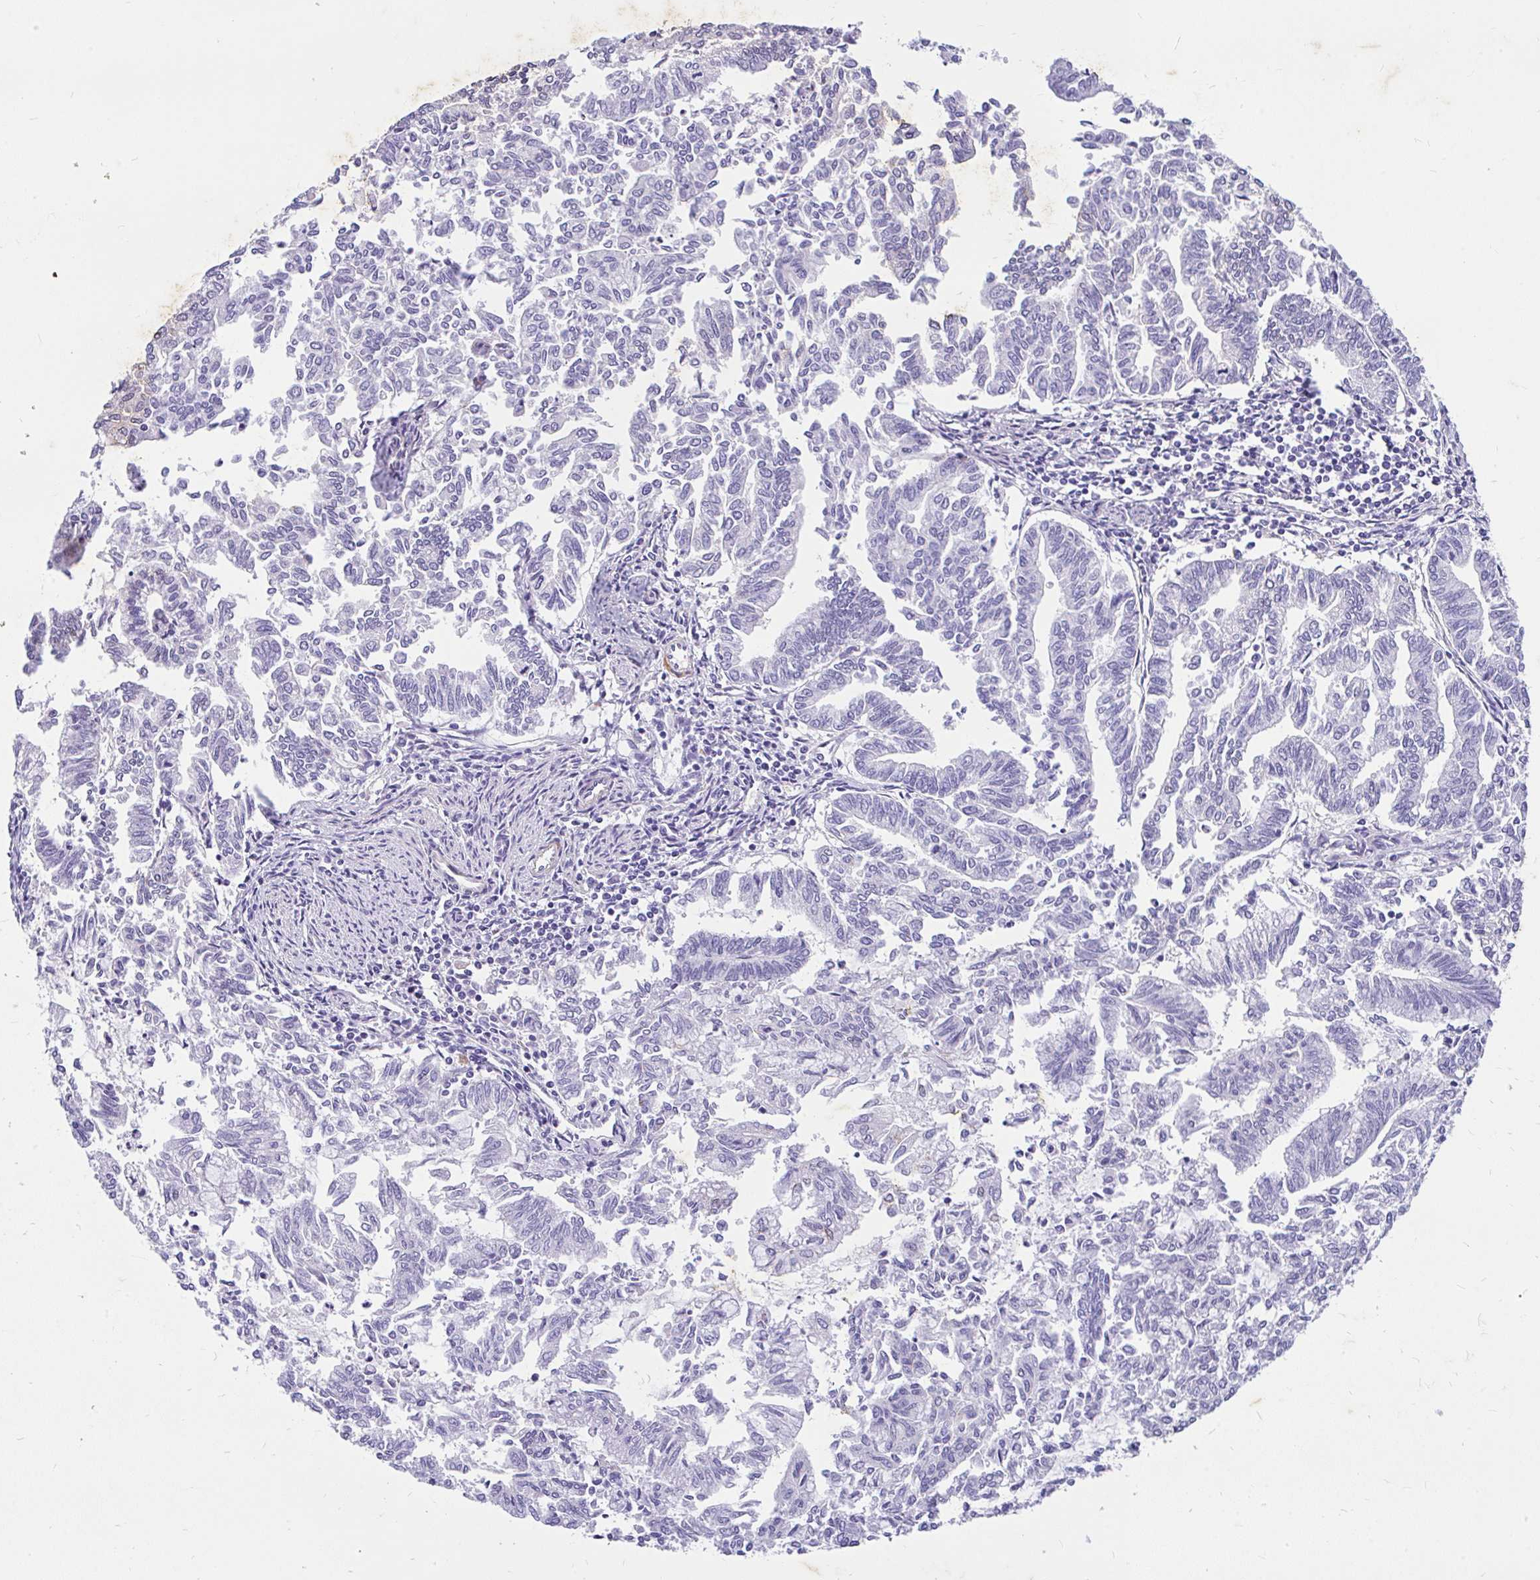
{"staining": {"intensity": "negative", "quantity": "none", "location": "none"}, "tissue": "endometrial cancer", "cell_type": "Tumor cells", "image_type": "cancer", "snomed": [{"axis": "morphology", "description": "Adenocarcinoma, NOS"}, {"axis": "topography", "description": "Endometrium"}], "caption": "Tumor cells are negative for brown protein staining in endometrial cancer (adenocarcinoma).", "gene": "FAM83C", "patient": {"sex": "female", "age": 79}}